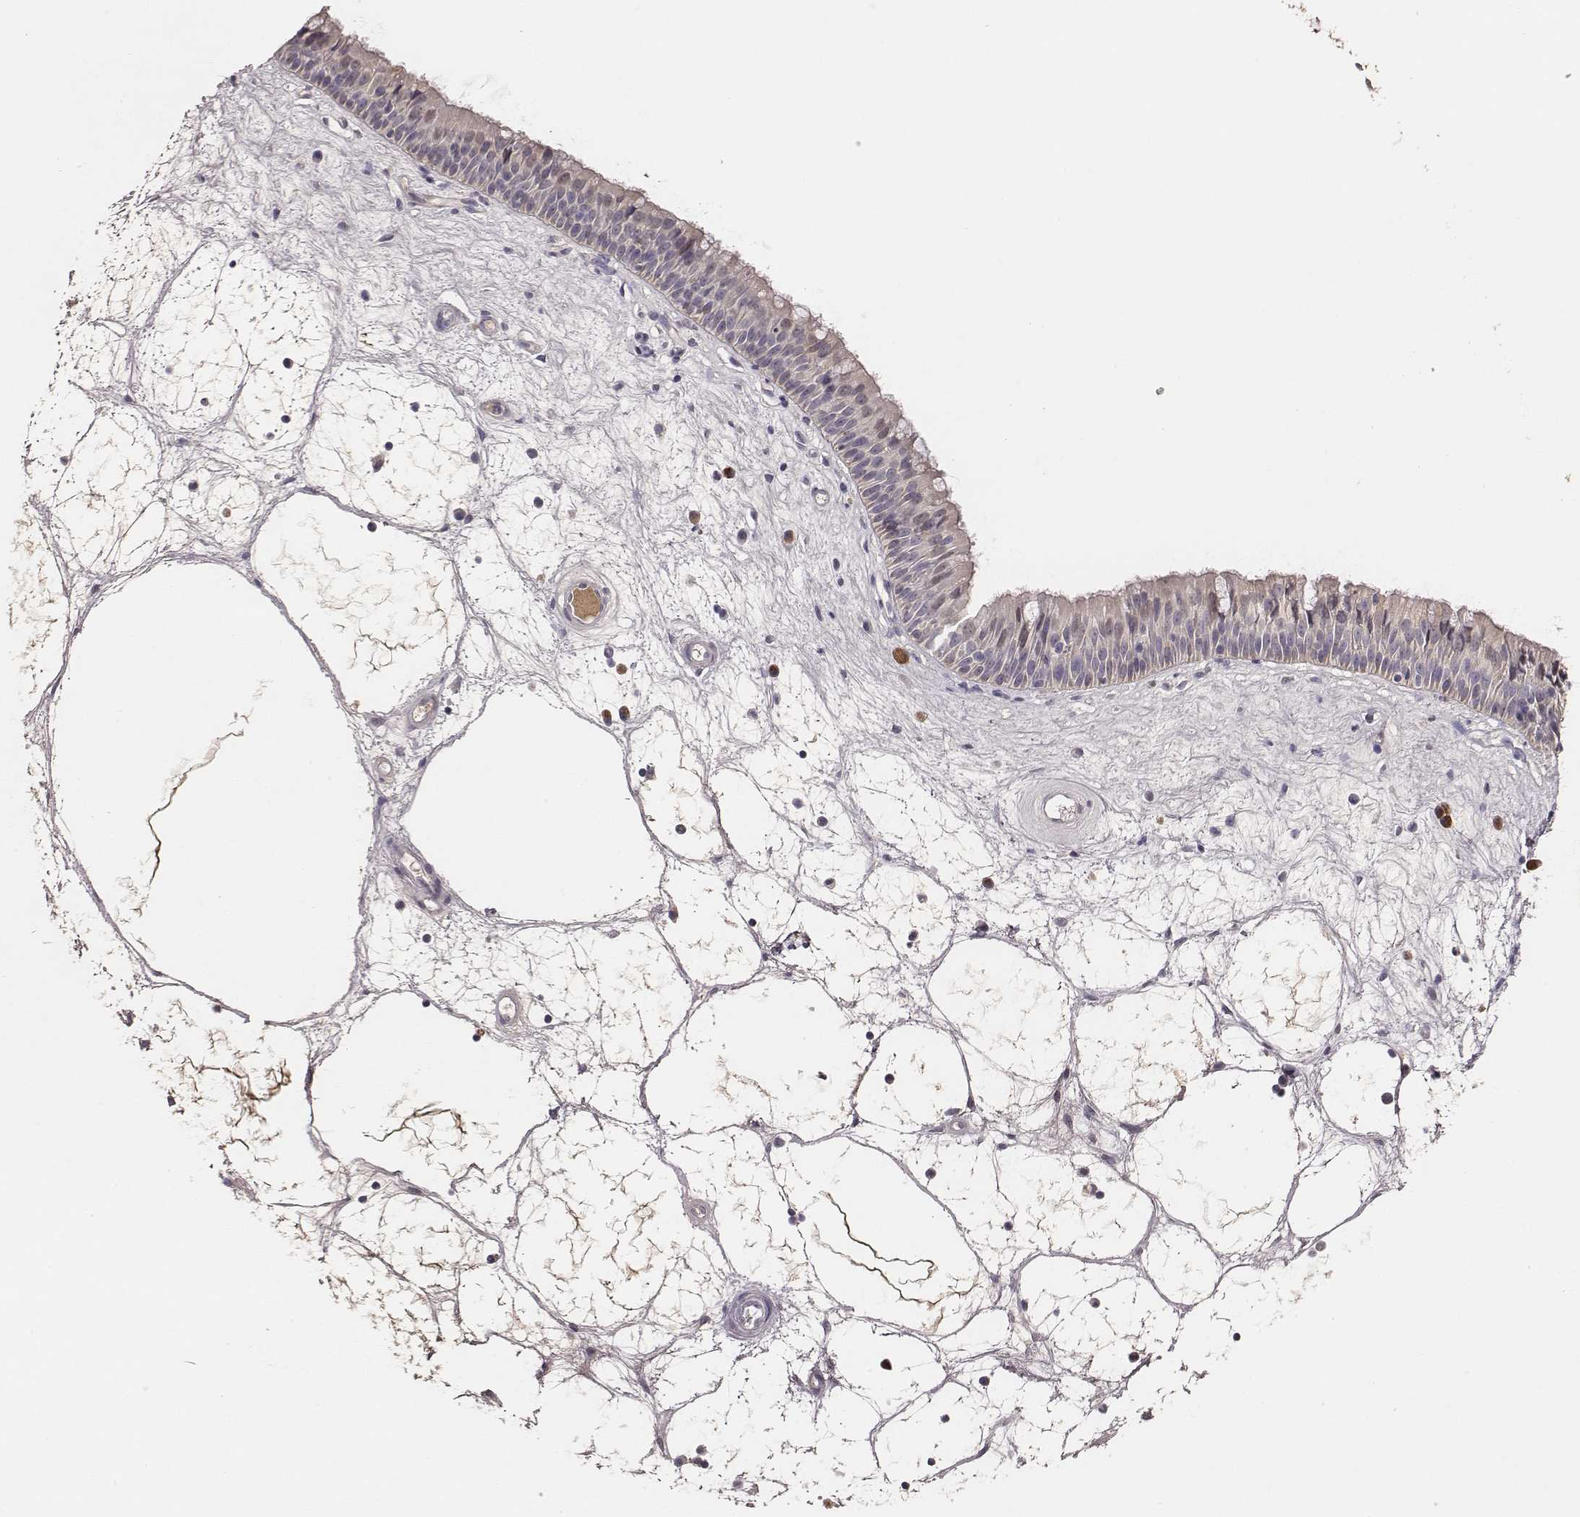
{"staining": {"intensity": "negative", "quantity": "none", "location": "none"}, "tissue": "nasopharynx", "cell_type": "Respiratory epithelial cells", "image_type": "normal", "snomed": [{"axis": "morphology", "description": "Normal tissue, NOS"}, {"axis": "topography", "description": "Nasopharynx"}], "caption": "This is an IHC photomicrograph of benign human nasopharynx. There is no staining in respiratory epithelial cells.", "gene": "SLC22A6", "patient": {"sex": "male", "age": 69}}